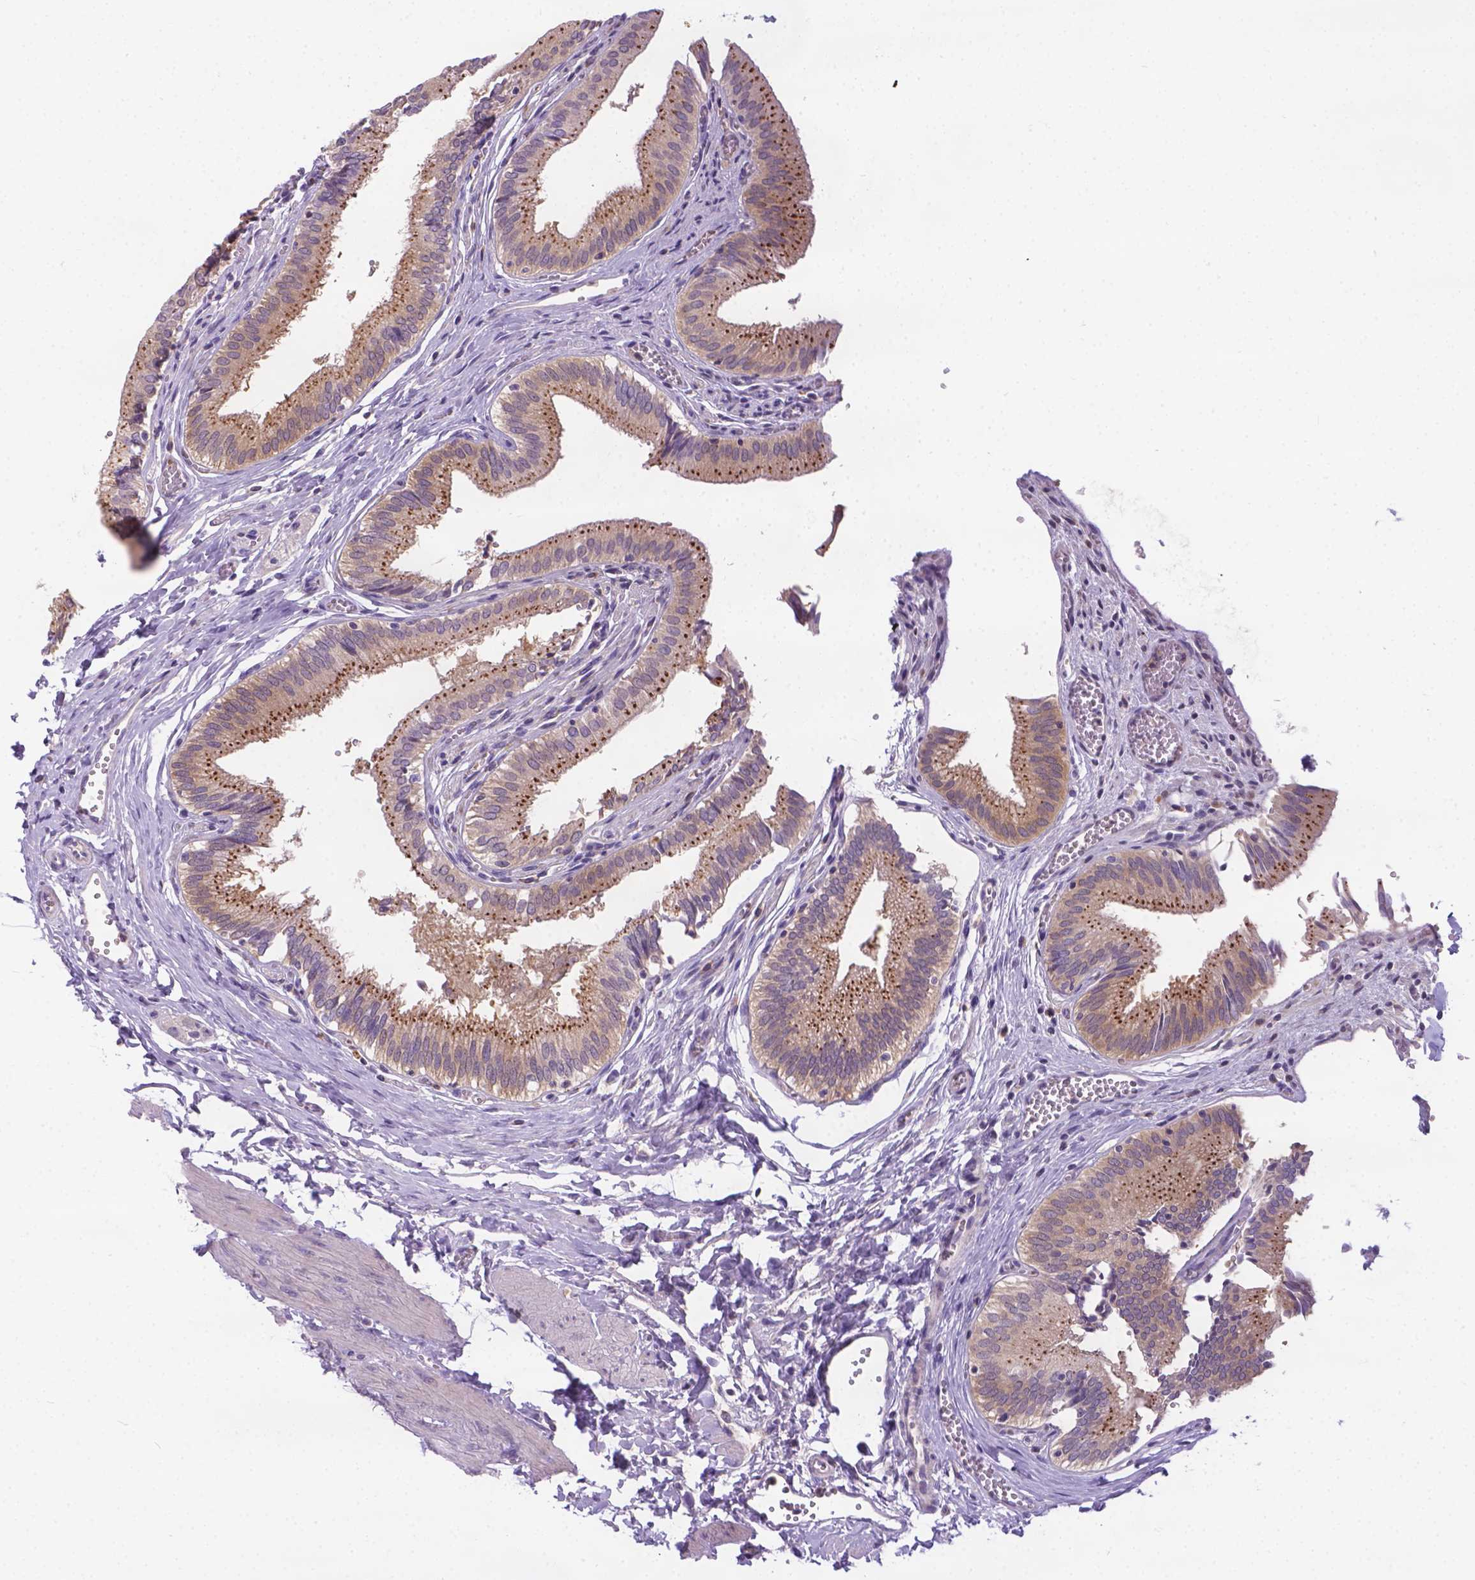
{"staining": {"intensity": "moderate", "quantity": ">75%", "location": "cytoplasmic/membranous"}, "tissue": "gallbladder", "cell_type": "Glandular cells", "image_type": "normal", "snomed": [{"axis": "morphology", "description": "Normal tissue, NOS"}, {"axis": "topography", "description": "Gallbladder"}, {"axis": "topography", "description": "Peripheral nerve tissue"}], "caption": "The immunohistochemical stain highlights moderate cytoplasmic/membranous positivity in glandular cells of benign gallbladder. The protein is stained brown, and the nuclei are stained in blue (DAB (3,3'-diaminobenzidine) IHC with brightfield microscopy, high magnification).", "gene": "TM4SF18", "patient": {"sex": "male", "age": 17}}